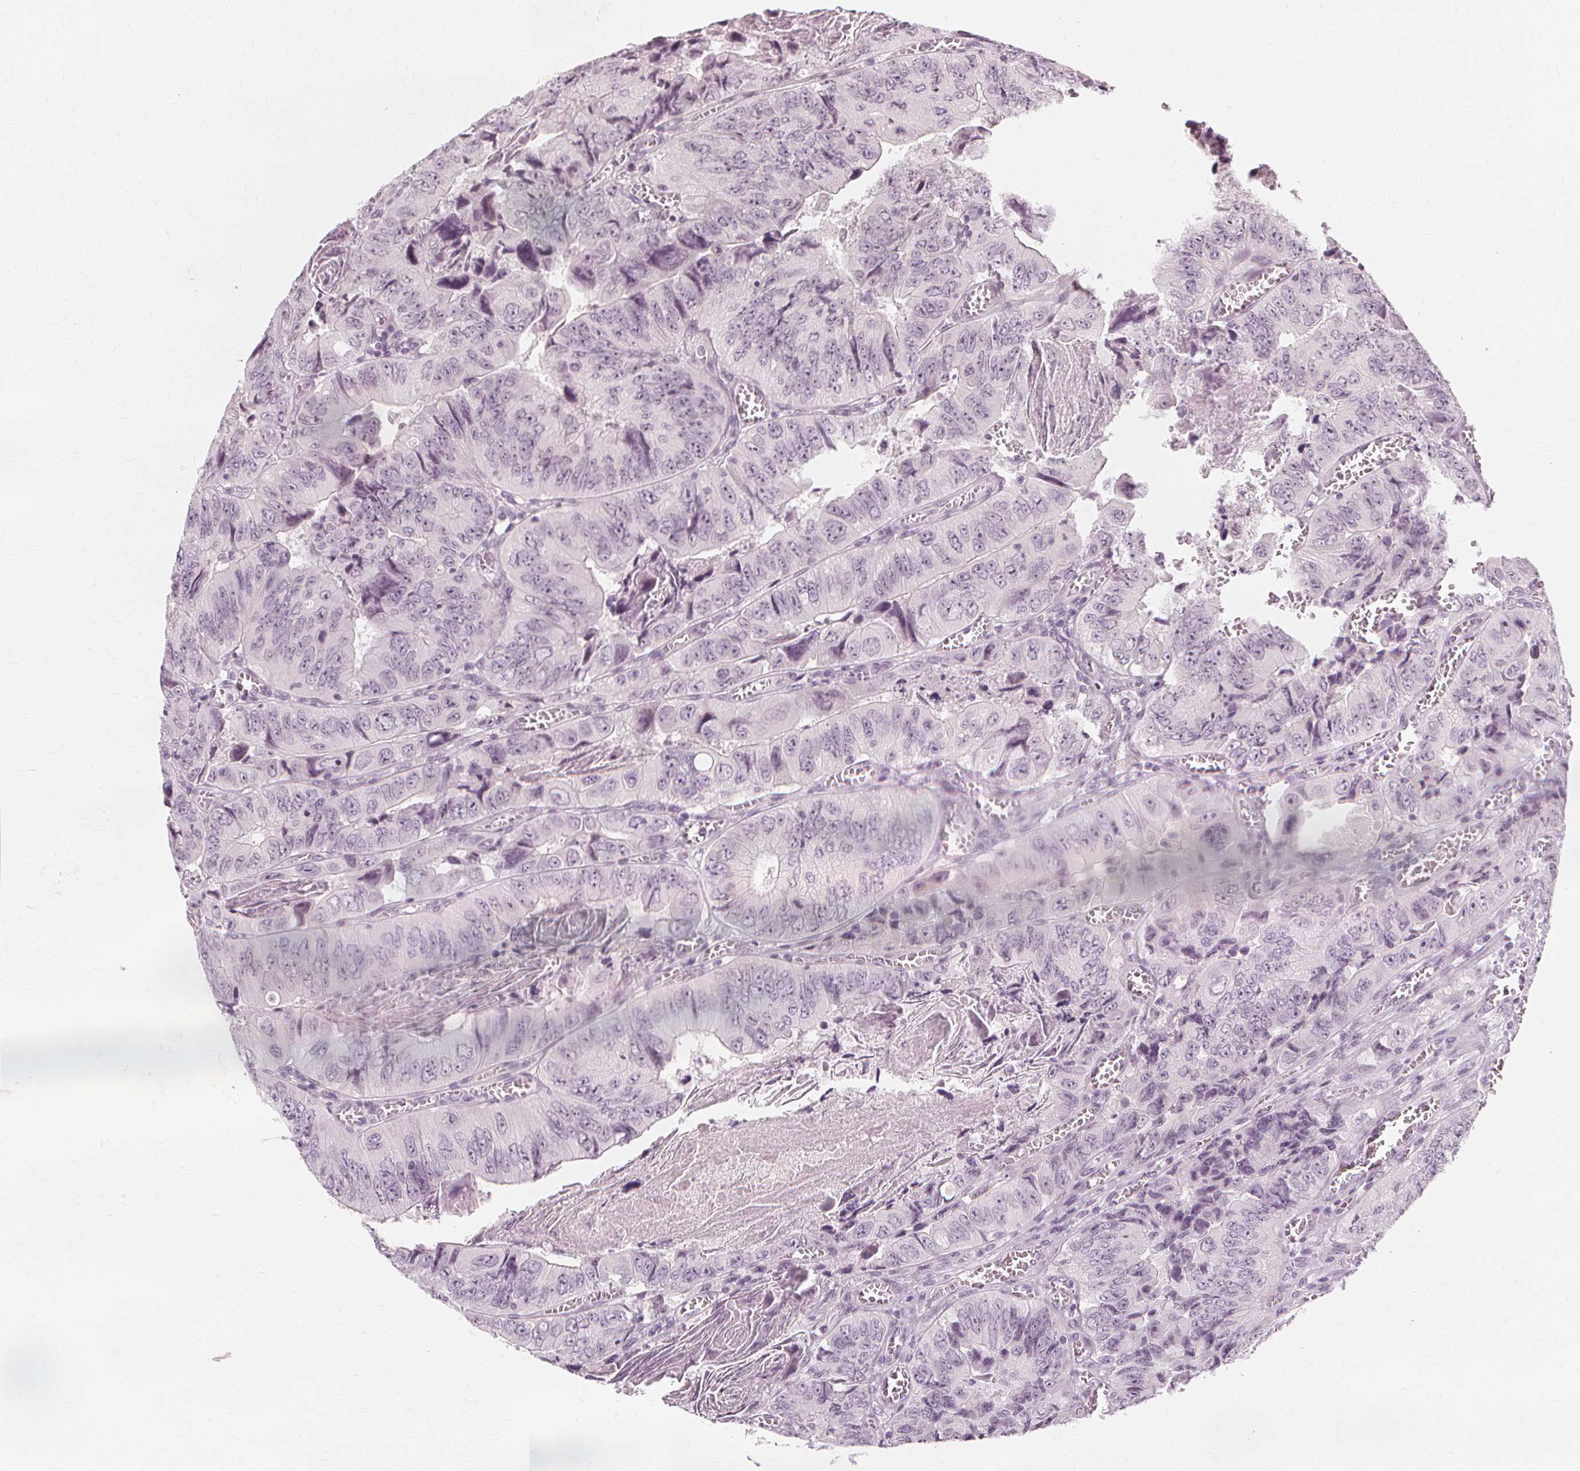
{"staining": {"intensity": "negative", "quantity": "none", "location": "none"}, "tissue": "colorectal cancer", "cell_type": "Tumor cells", "image_type": "cancer", "snomed": [{"axis": "morphology", "description": "Adenocarcinoma, NOS"}, {"axis": "topography", "description": "Colon"}], "caption": "Adenocarcinoma (colorectal) stained for a protein using immunohistochemistry displays no expression tumor cells.", "gene": "NXPE1", "patient": {"sex": "female", "age": 84}}